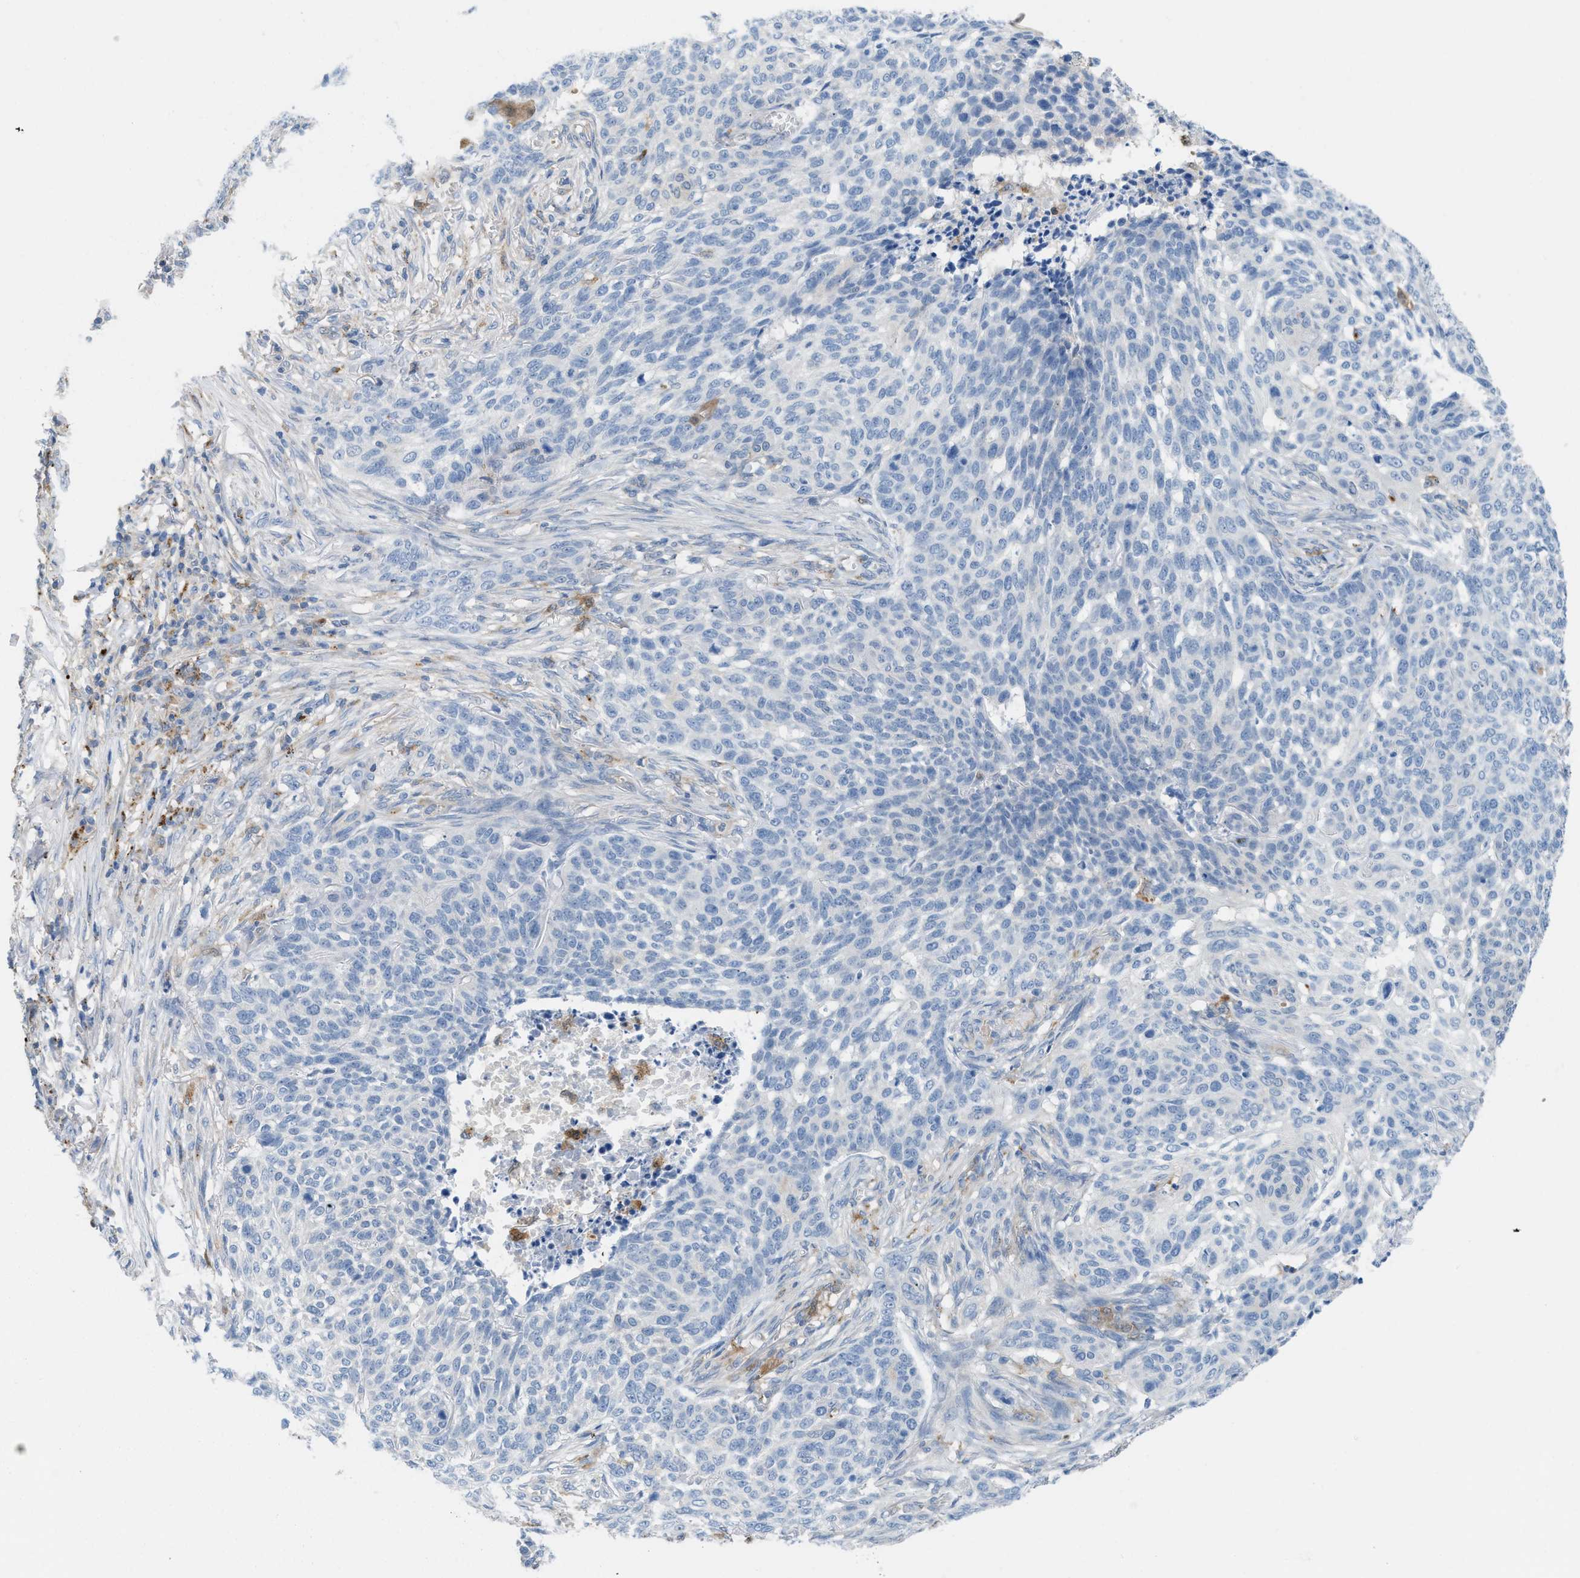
{"staining": {"intensity": "negative", "quantity": "none", "location": "none"}, "tissue": "skin cancer", "cell_type": "Tumor cells", "image_type": "cancer", "snomed": [{"axis": "morphology", "description": "Basal cell carcinoma"}, {"axis": "topography", "description": "Skin"}], "caption": "Immunohistochemistry (IHC) of skin basal cell carcinoma shows no staining in tumor cells.", "gene": "CSTB", "patient": {"sex": "male", "age": 85}}